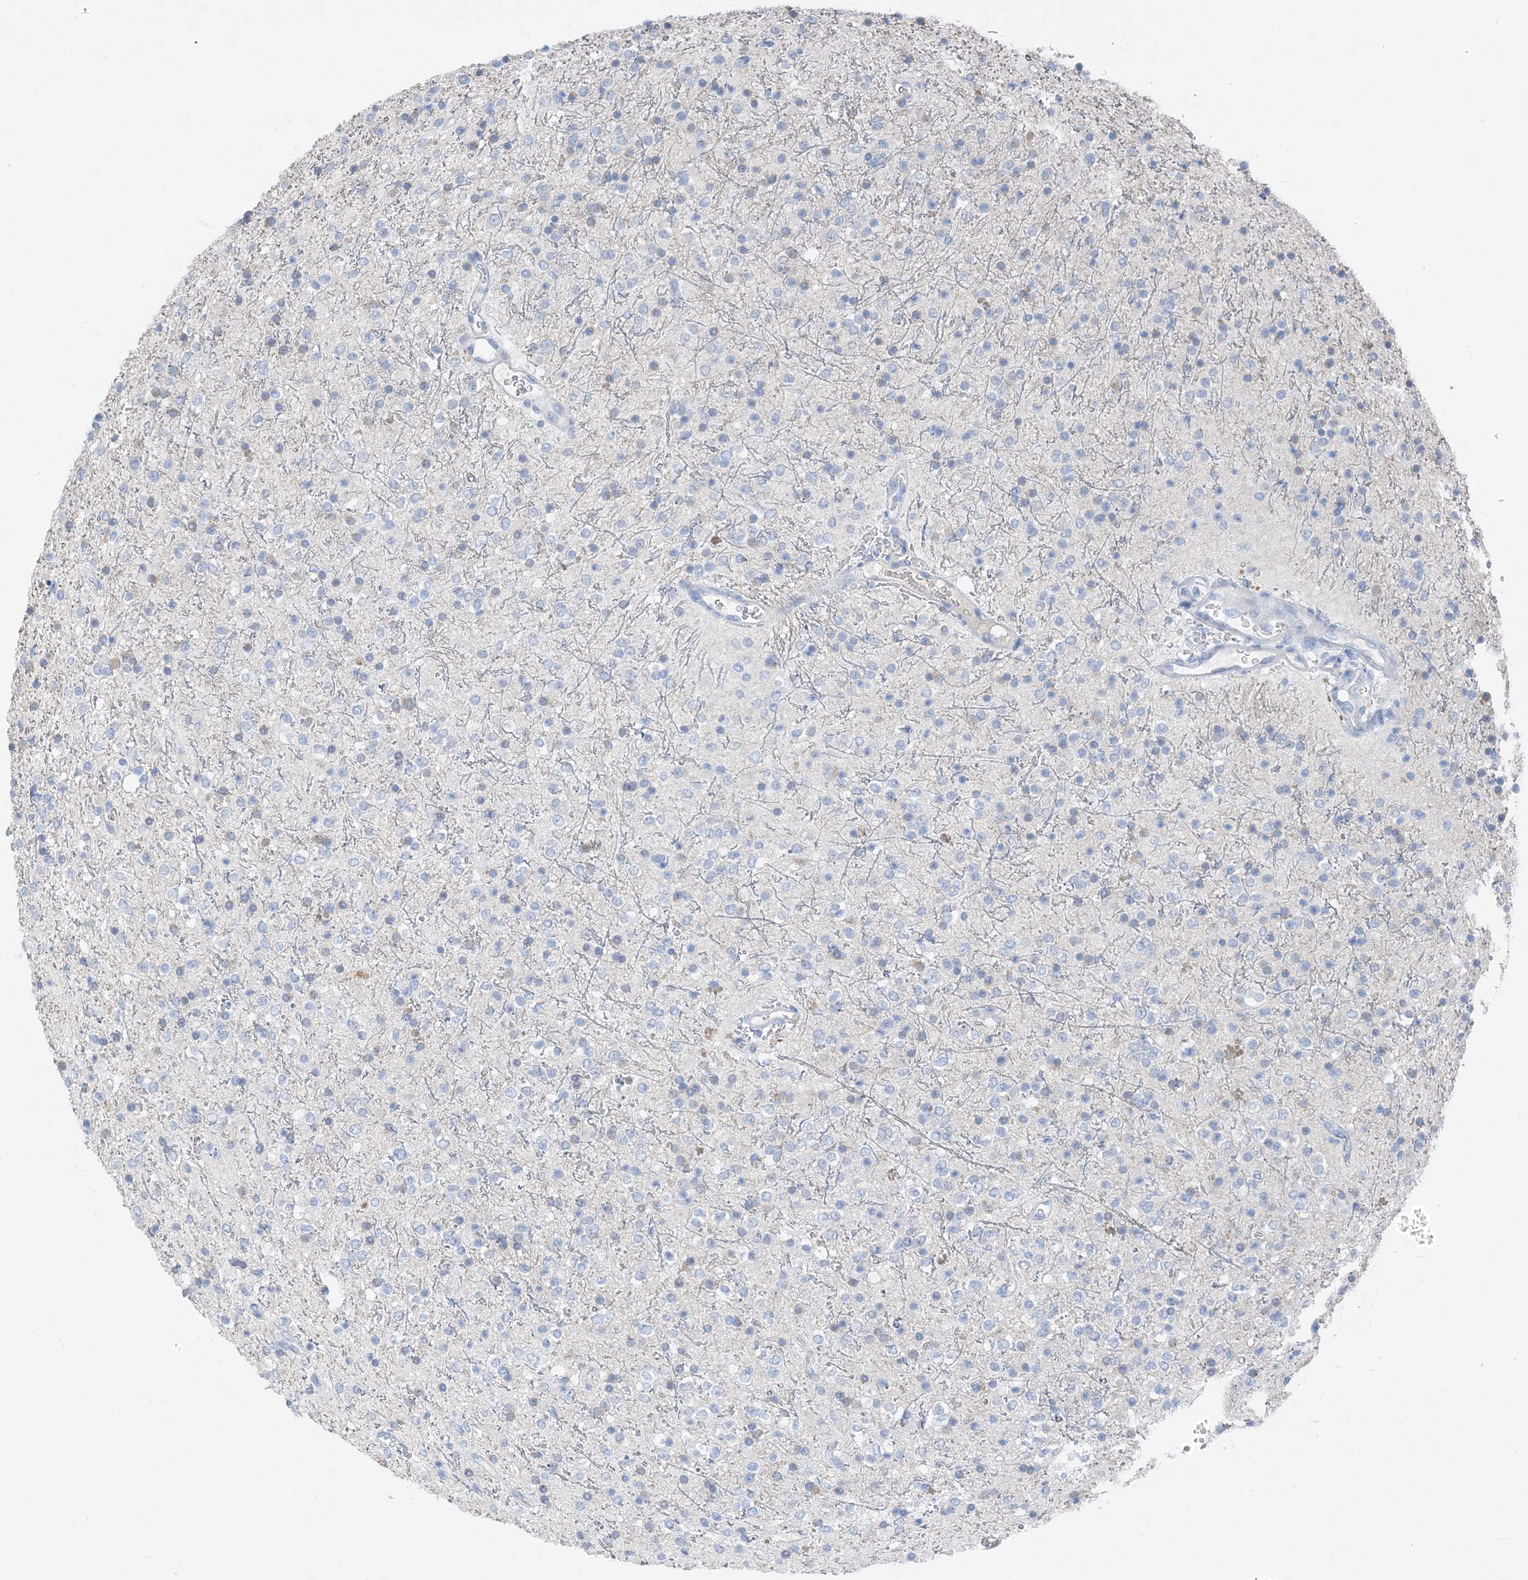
{"staining": {"intensity": "negative", "quantity": "none", "location": "none"}, "tissue": "glioma", "cell_type": "Tumor cells", "image_type": "cancer", "snomed": [{"axis": "morphology", "description": "Glioma, malignant, High grade"}, {"axis": "topography", "description": "Brain"}], "caption": "Tumor cells are negative for protein expression in human glioma. (IHC, brightfield microscopy, high magnification).", "gene": "NCOA7", "patient": {"sex": "male", "age": 34}}